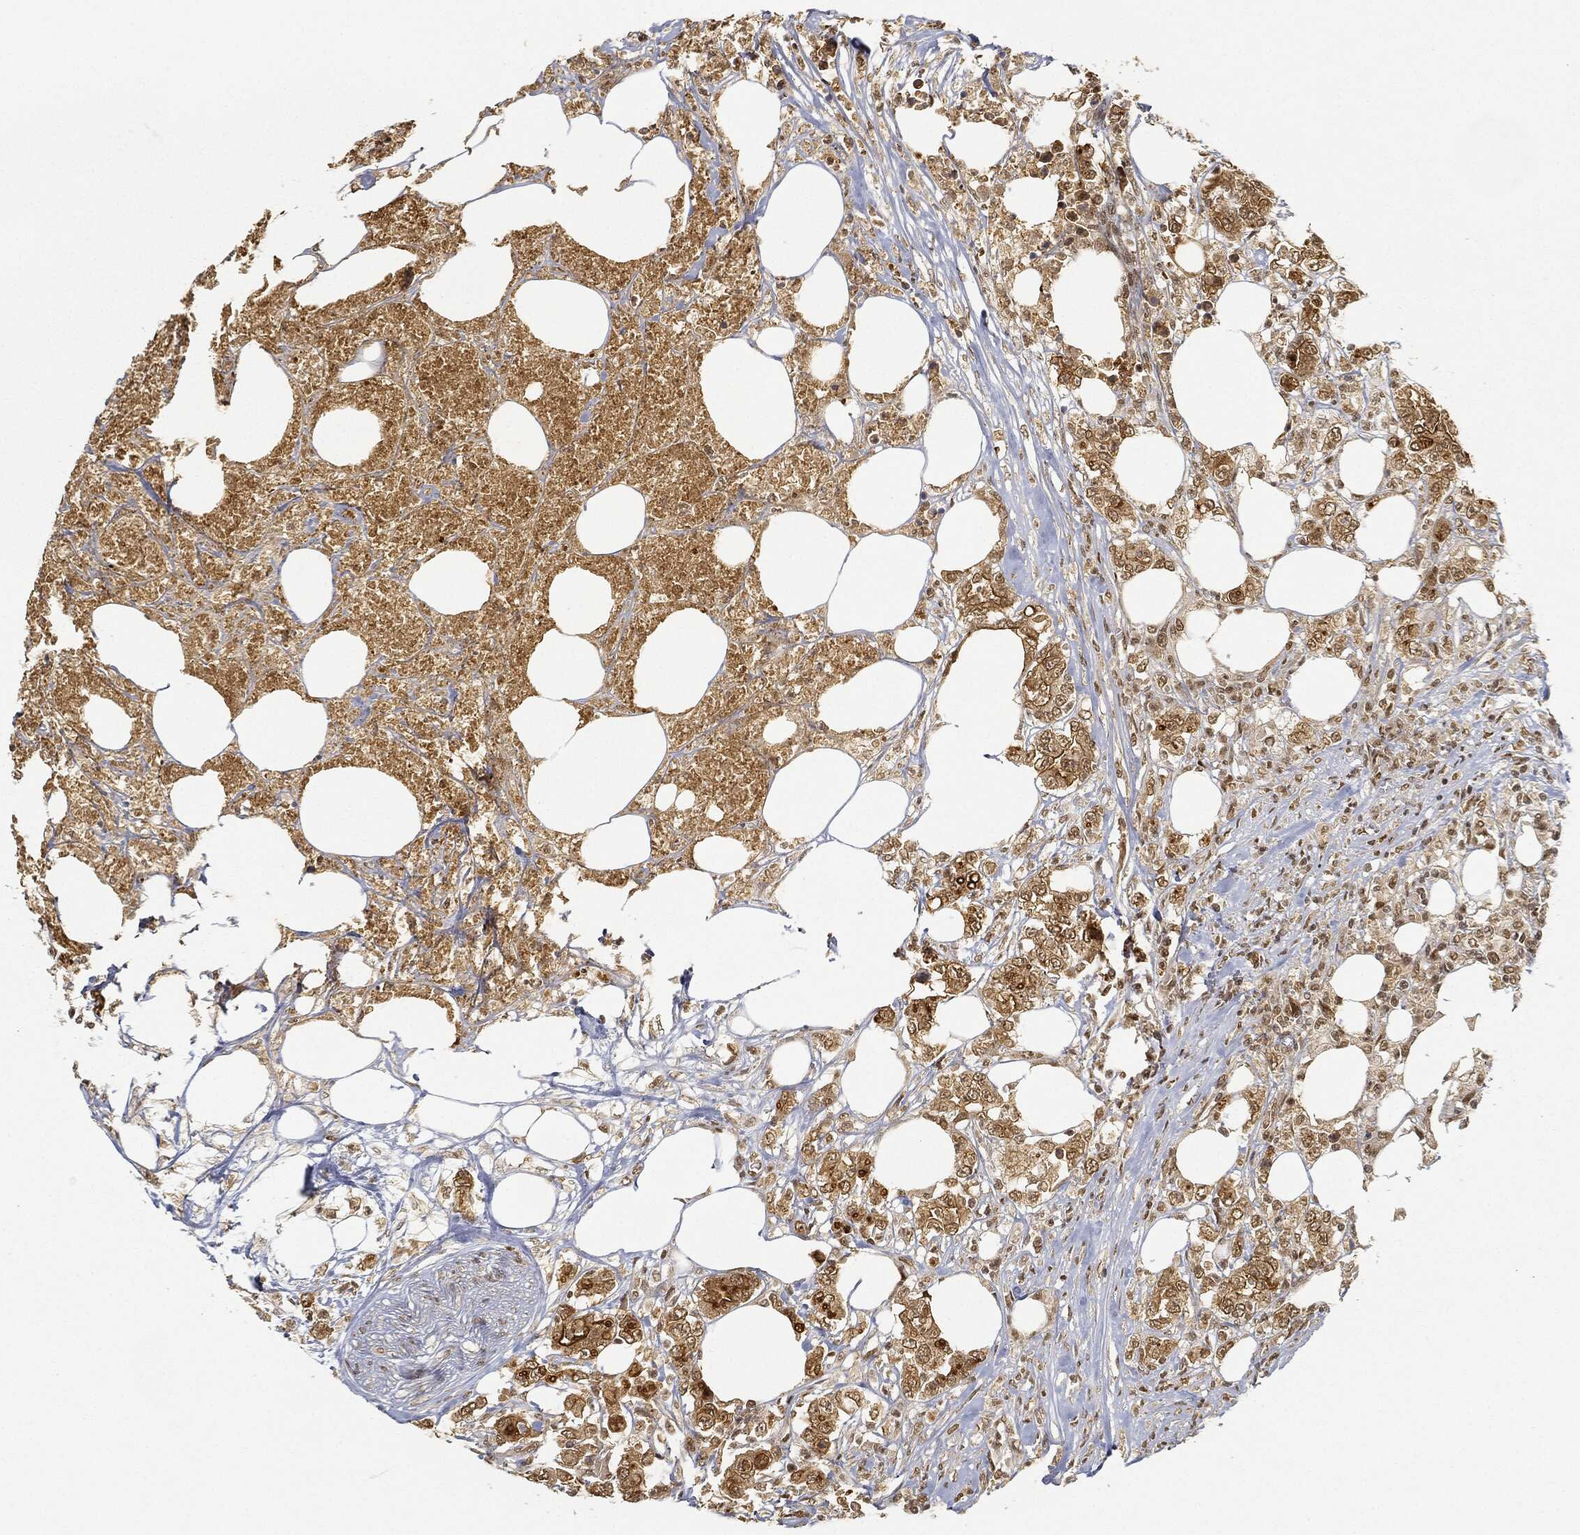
{"staining": {"intensity": "moderate", "quantity": ">75%", "location": "cytoplasmic/membranous,nuclear"}, "tissue": "colorectal cancer", "cell_type": "Tumor cells", "image_type": "cancer", "snomed": [{"axis": "morphology", "description": "Adenocarcinoma, NOS"}, {"axis": "topography", "description": "Colon"}], "caption": "Immunohistochemical staining of human colorectal cancer (adenocarcinoma) demonstrates moderate cytoplasmic/membranous and nuclear protein positivity in approximately >75% of tumor cells. Ihc stains the protein of interest in brown and the nuclei are stained blue.", "gene": "CIB1", "patient": {"sex": "female", "age": 48}}